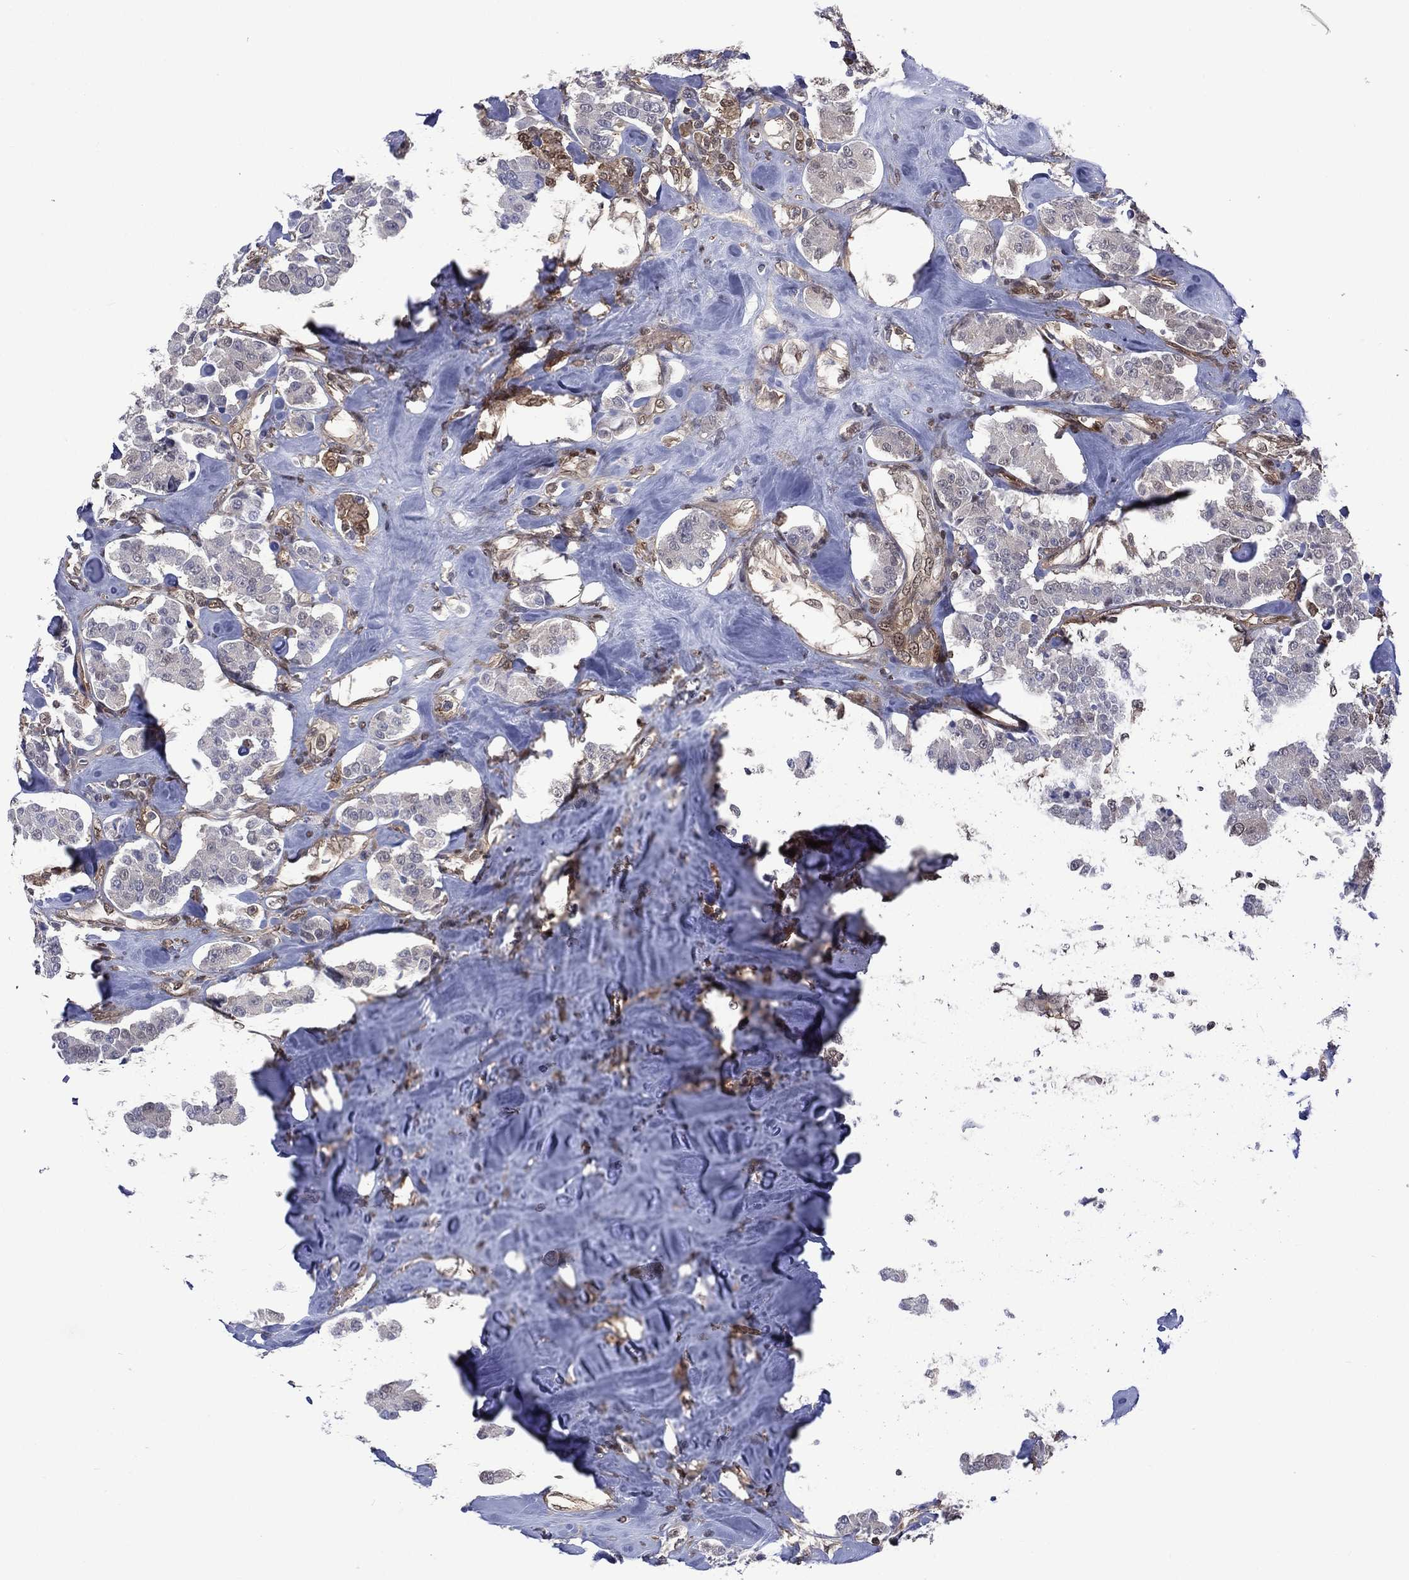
{"staining": {"intensity": "negative", "quantity": "none", "location": "none"}, "tissue": "carcinoid", "cell_type": "Tumor cells", "image_type": "cancer", "snomed": [{"axis": "morphology", "description": "Carcinoid, malignant, NOS"}, {"axis": "topography", "description": "Pancreas"}], "caption": "This image is of carcinoid stained with immunohistochemistry (IHC) to label a protein in brown with the nuclei are counter-stained blue. There is no staining in tumor cells.", "gene": "MTAP", "patient": {"sex": "male", "age": 41}}